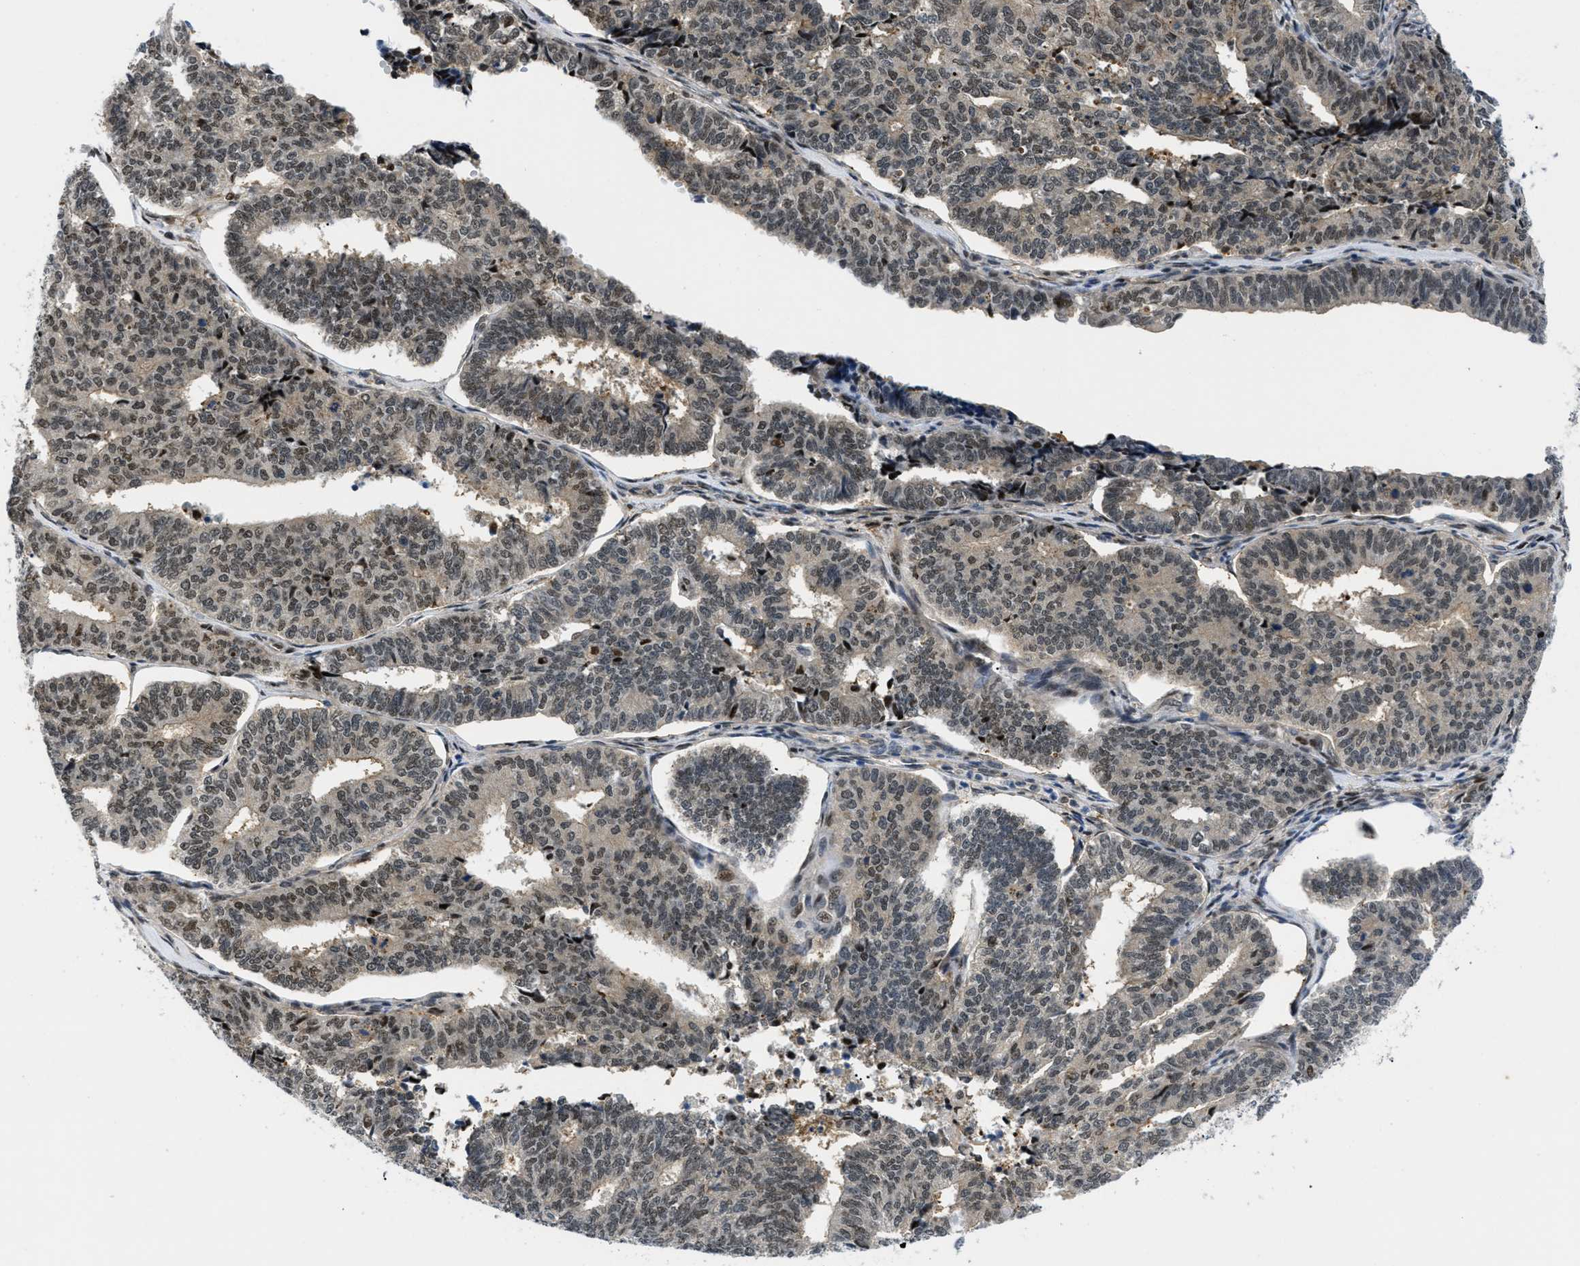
{"staining": {"intensity": "weak", "quantity": ">75%", "location": "nuclear"}, "tissue": "endometrial cancer", "cell_type": "Tumor cells", "image_type": "cancer", "snomed": [{"axis": "morphology", "description": "Adenocarcinoma, NOS"}, {"axis": "topography", "description": "Endometrium"}], "caption": "Immunohistochemical staining of endometrial adenocarcinoma displays low levels of weak nuclear positivity in about >75% of tumor cells.", "gene": "SLC29A2", "patient": {"sex": "female", "age": 70}}